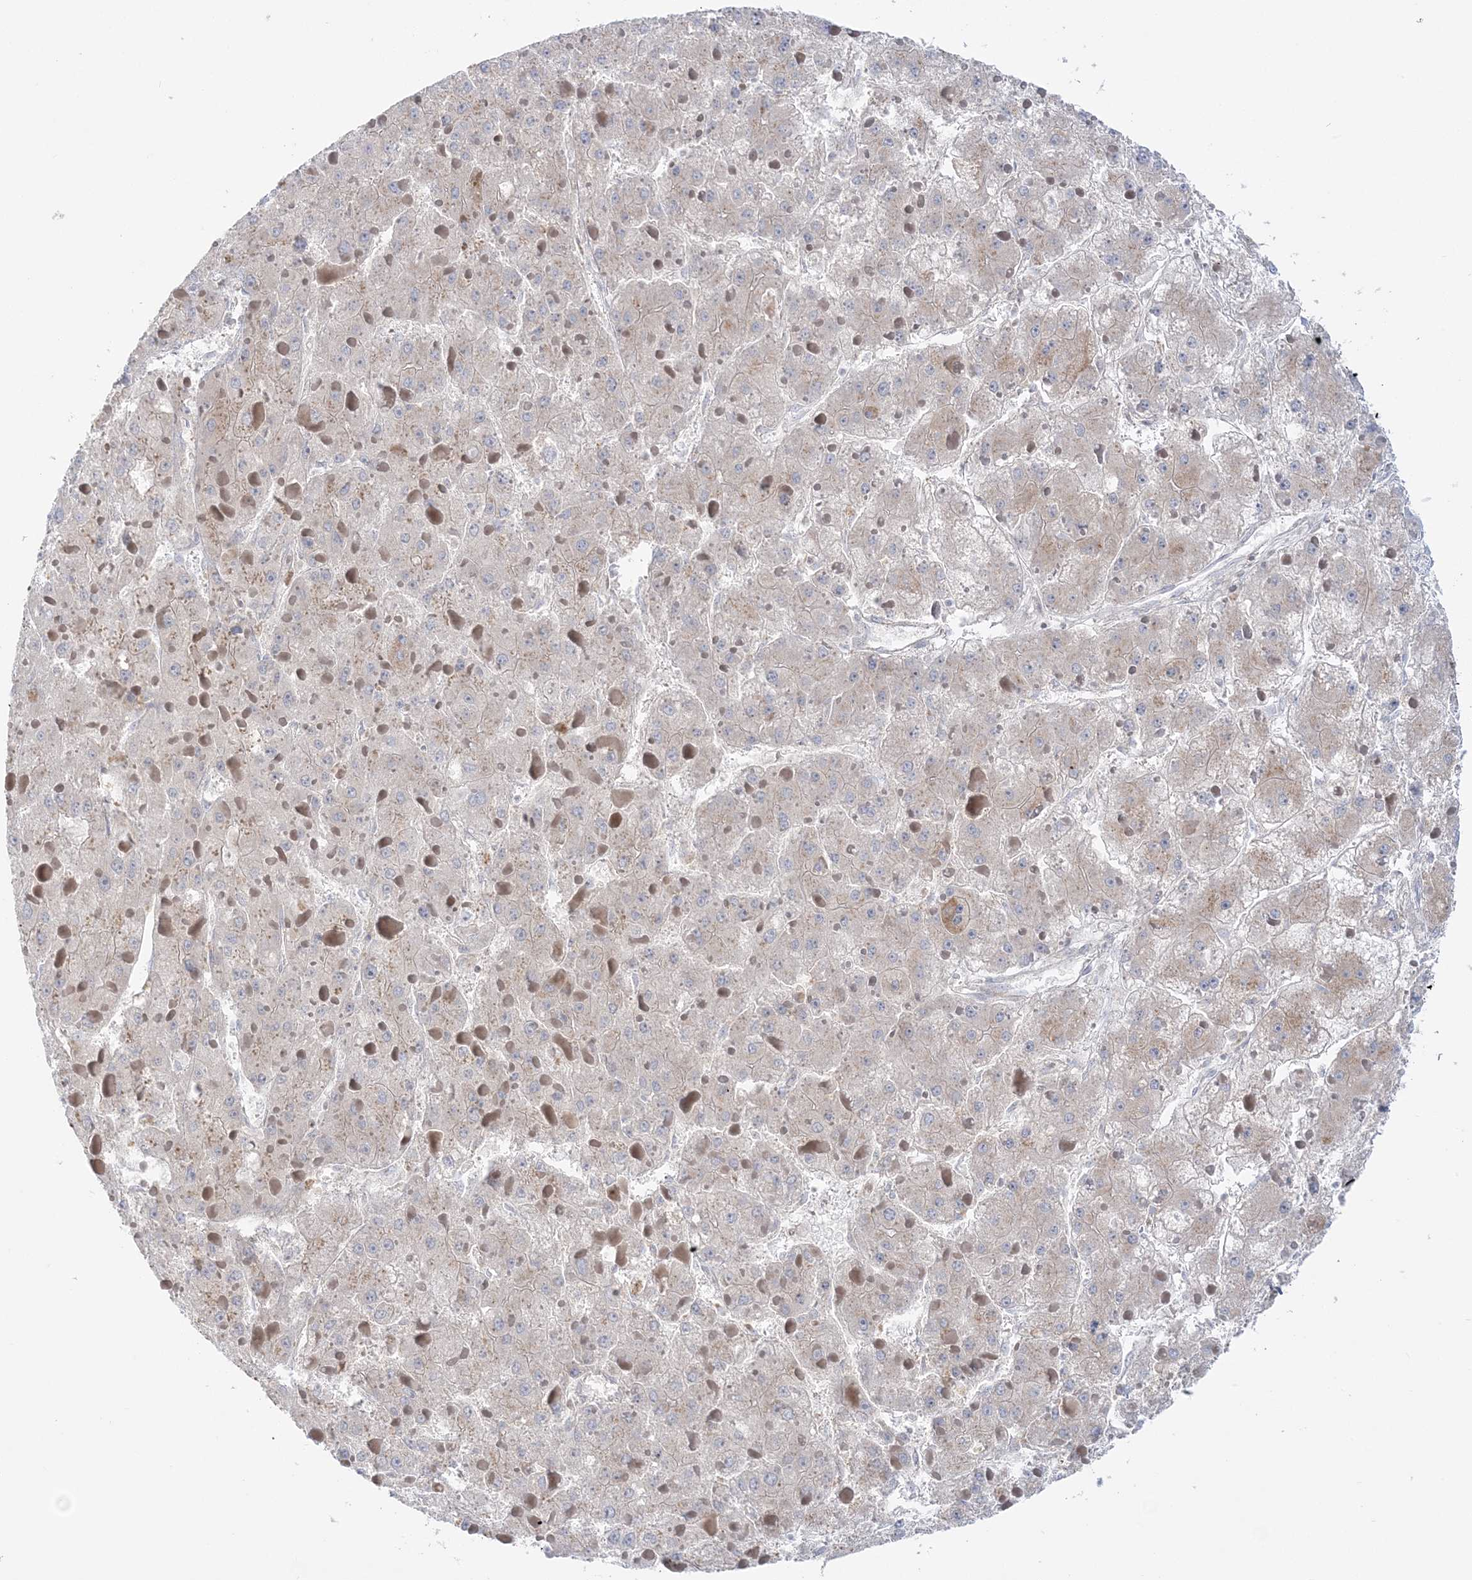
{"staining": {"intensity": "weak", "quantity": ">75%", "location": "cytoplasmic/membranous"}, "tissue": "liver cancer", "cell_type": "Tumor cells", "image_type": "cancer", "snomed": [{"axis": "morphology", "description": "Carcinoma, Hepatocellular, NOS"}, {"axis": "topography", "description": "Liver"}], "caption": "Liver cancer stained with a brown dye exhibits weak cytoplasmic/membranous positive staining in approximately >75% of tumor cells.", "gene": "SH3BP4", "patient": {"sex": "female", "age": 73}}